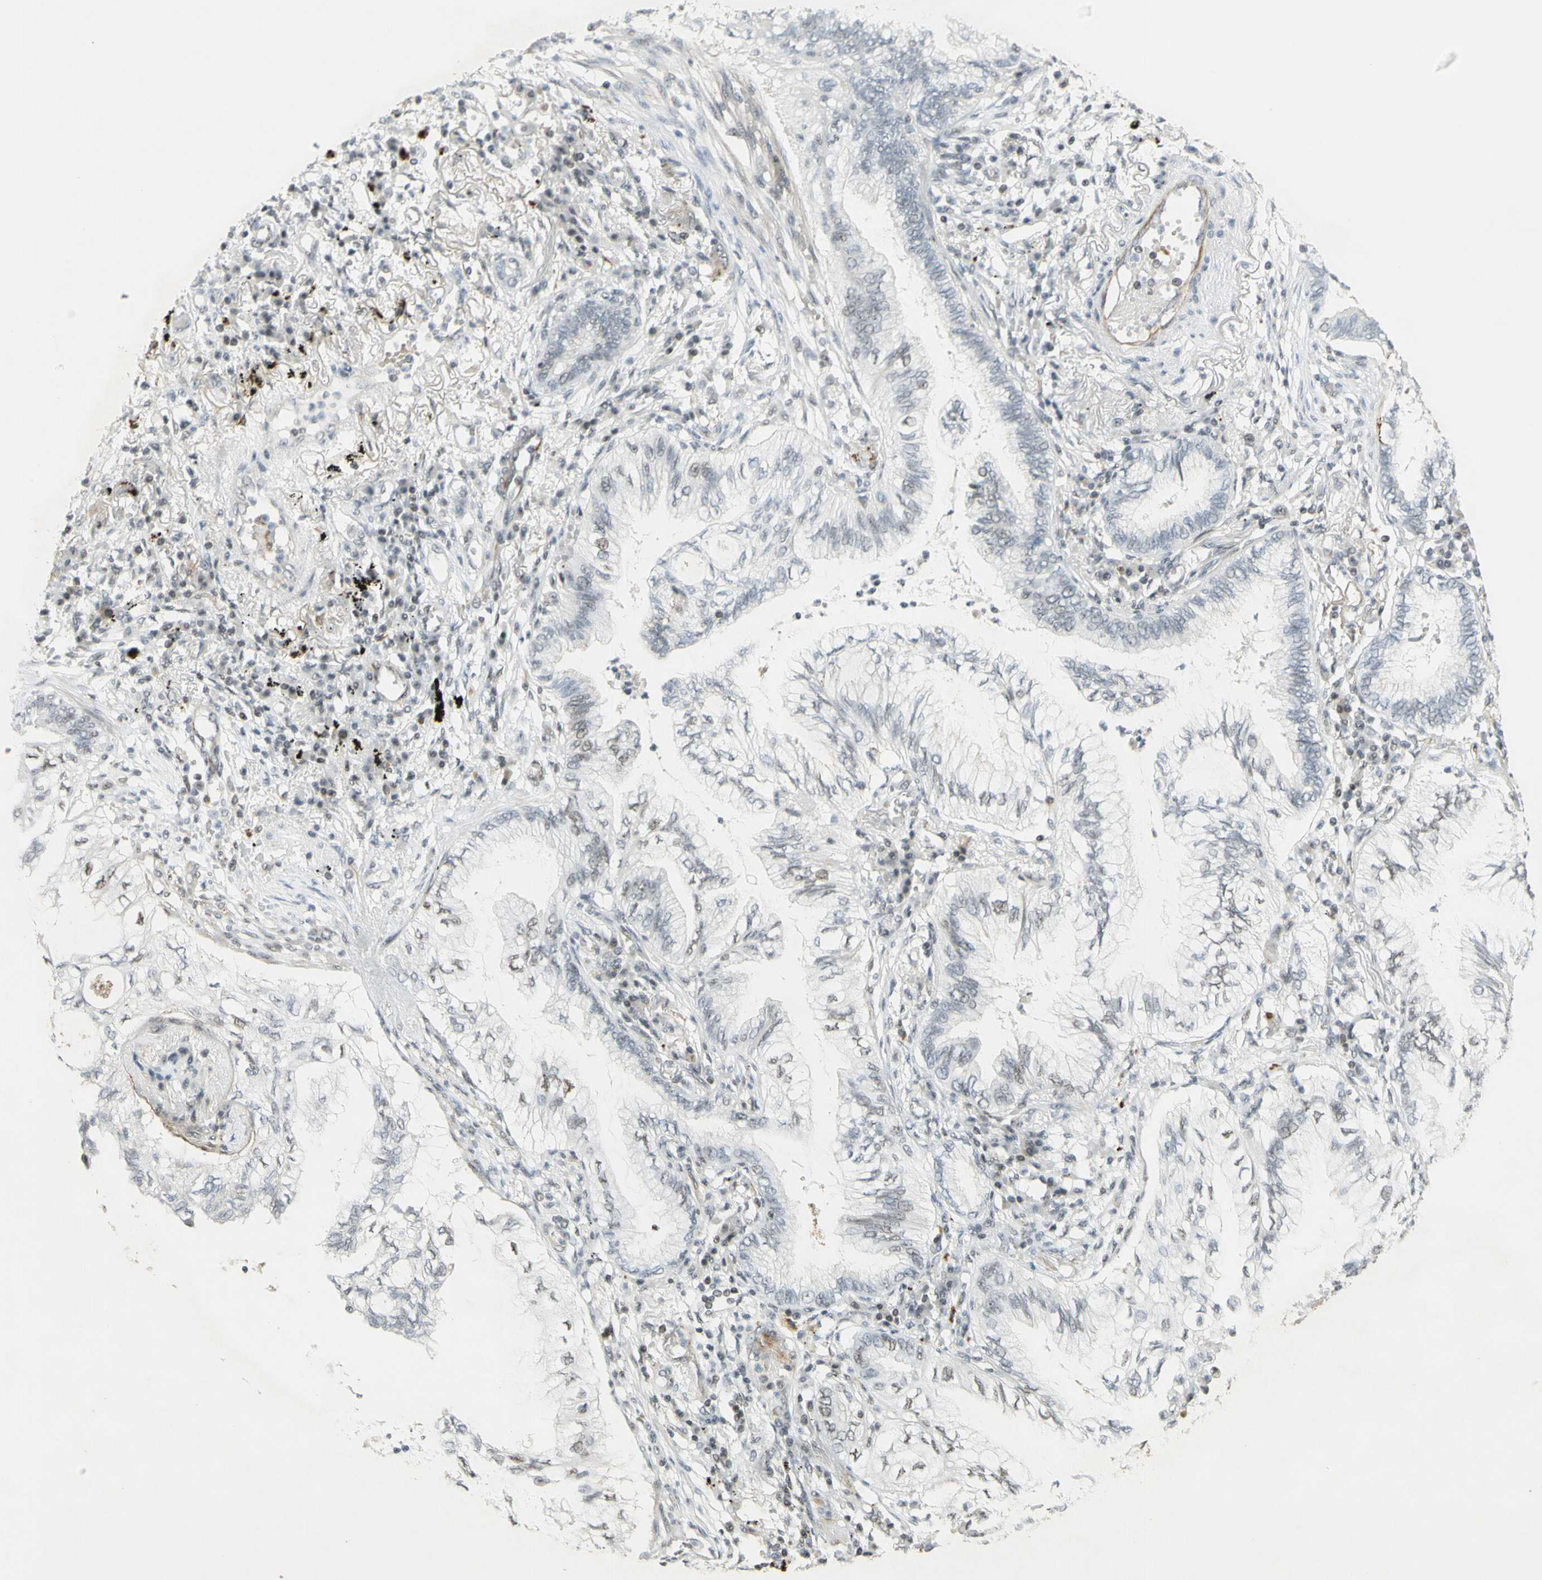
{"staining": {"intensity": "moderate", "quantity": "<25%", "location": "nuclear"}, "tissue": "lung cancer", "cell_type": "Tumor cells", "image_type": "cancer", "snomed": [{"axis": "morphology", "description": "Normal tissue, NOS"}, {"axis": "morphology", "description": "Adenocarcinoma, NOS"}, {"axis": "topography", "description": "Bronchus"}, {"axis": "topography", "description": "Lung"}], "caption": "Adenocarcinoma (lung) tissue displays moderate nuclear staining in about <25% of tumor cells, visualized by immunohistochemistry.", "gene": "IRF1", "patient": {"sex": "female", "age": 70}}